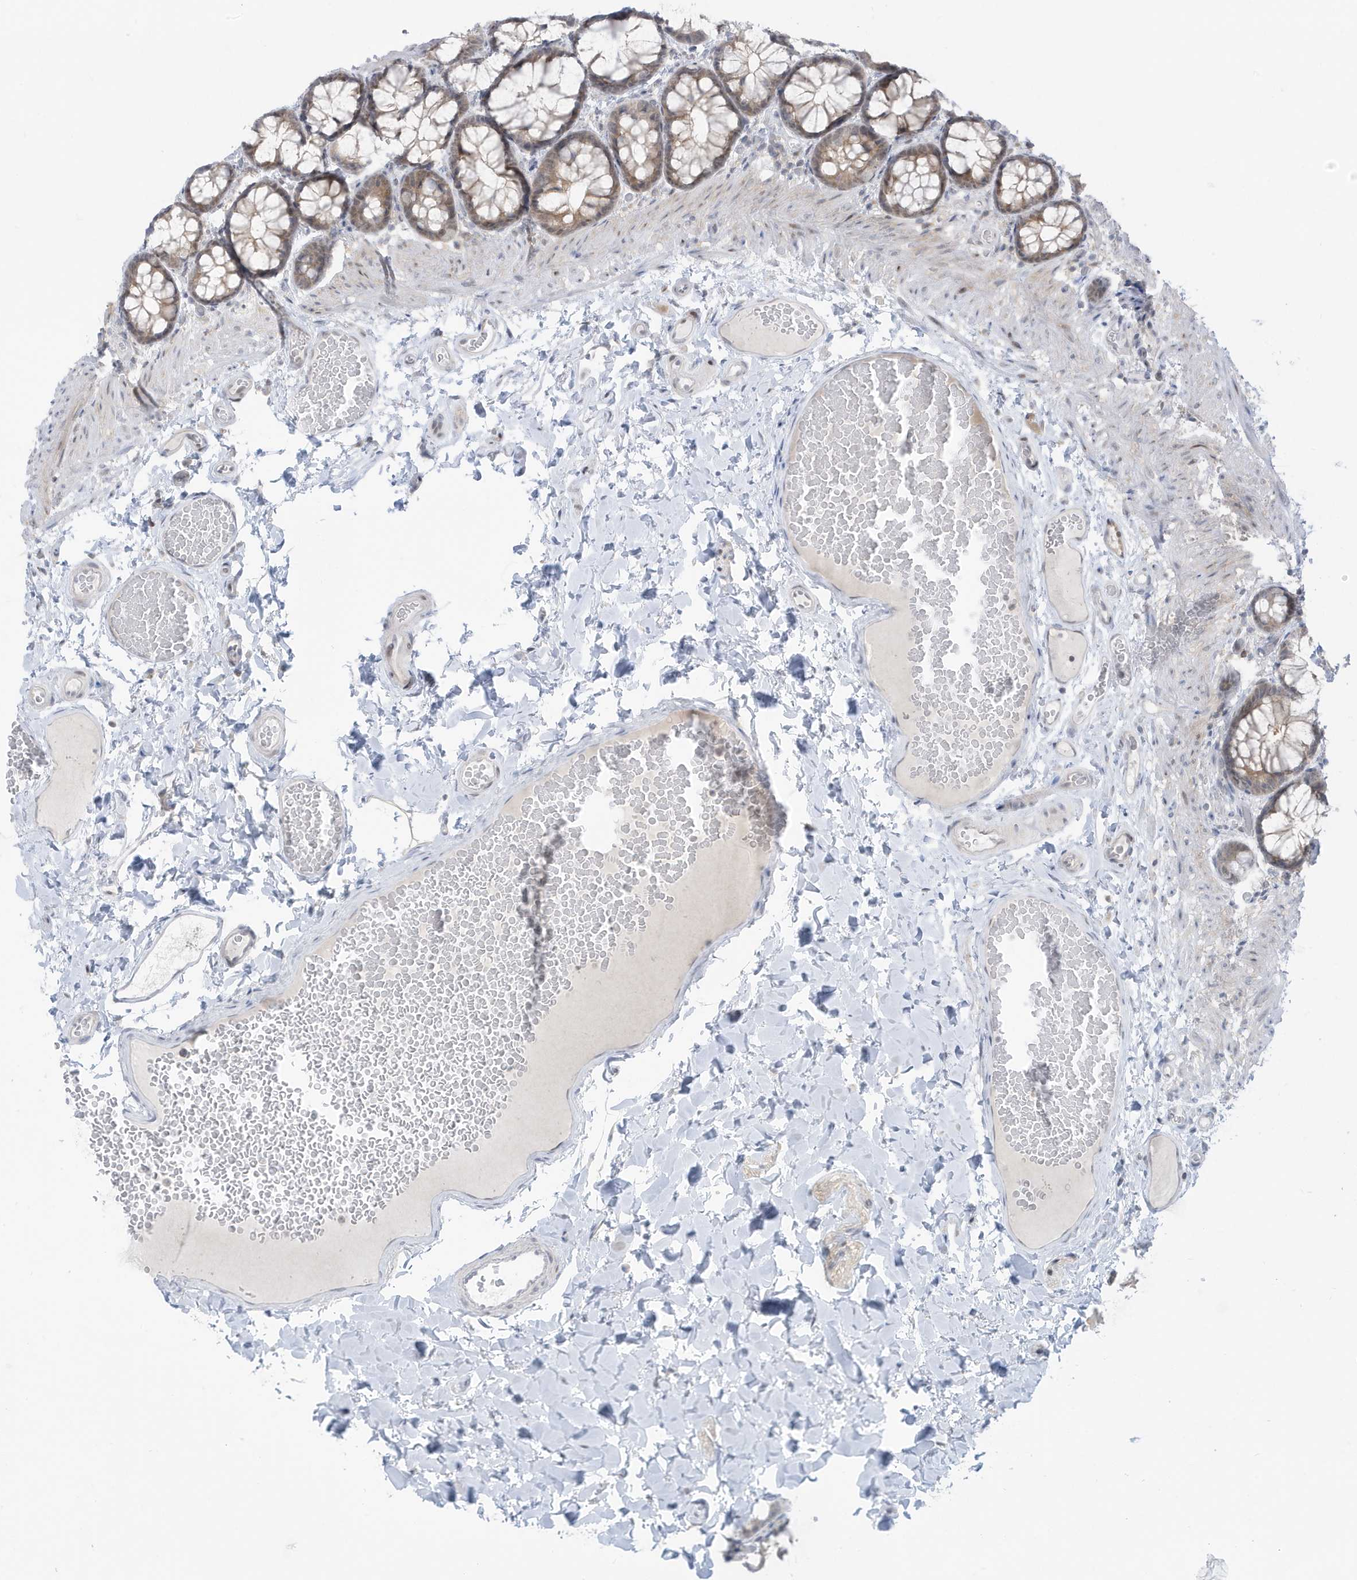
{"staining": {"intensity": "negative", "quantity": "none", "location": "none"}, "tissue": "colon", "cell_type": "Endothelial cells", "image_type": "normal", "snomed": [{"axis": "morphology", "description": "Normal tissue, NOS"}, {"axis": "topography", "description": "Colon"}], "caption": "Image shows no significant protein staining in endothelial cells of unremarkable colon. (DAB (3,3'-diaminobenzidine) immunohistochemistry, high magnification).", "gene": "OGA", "patient": {"sex": "male", "age": 47}}